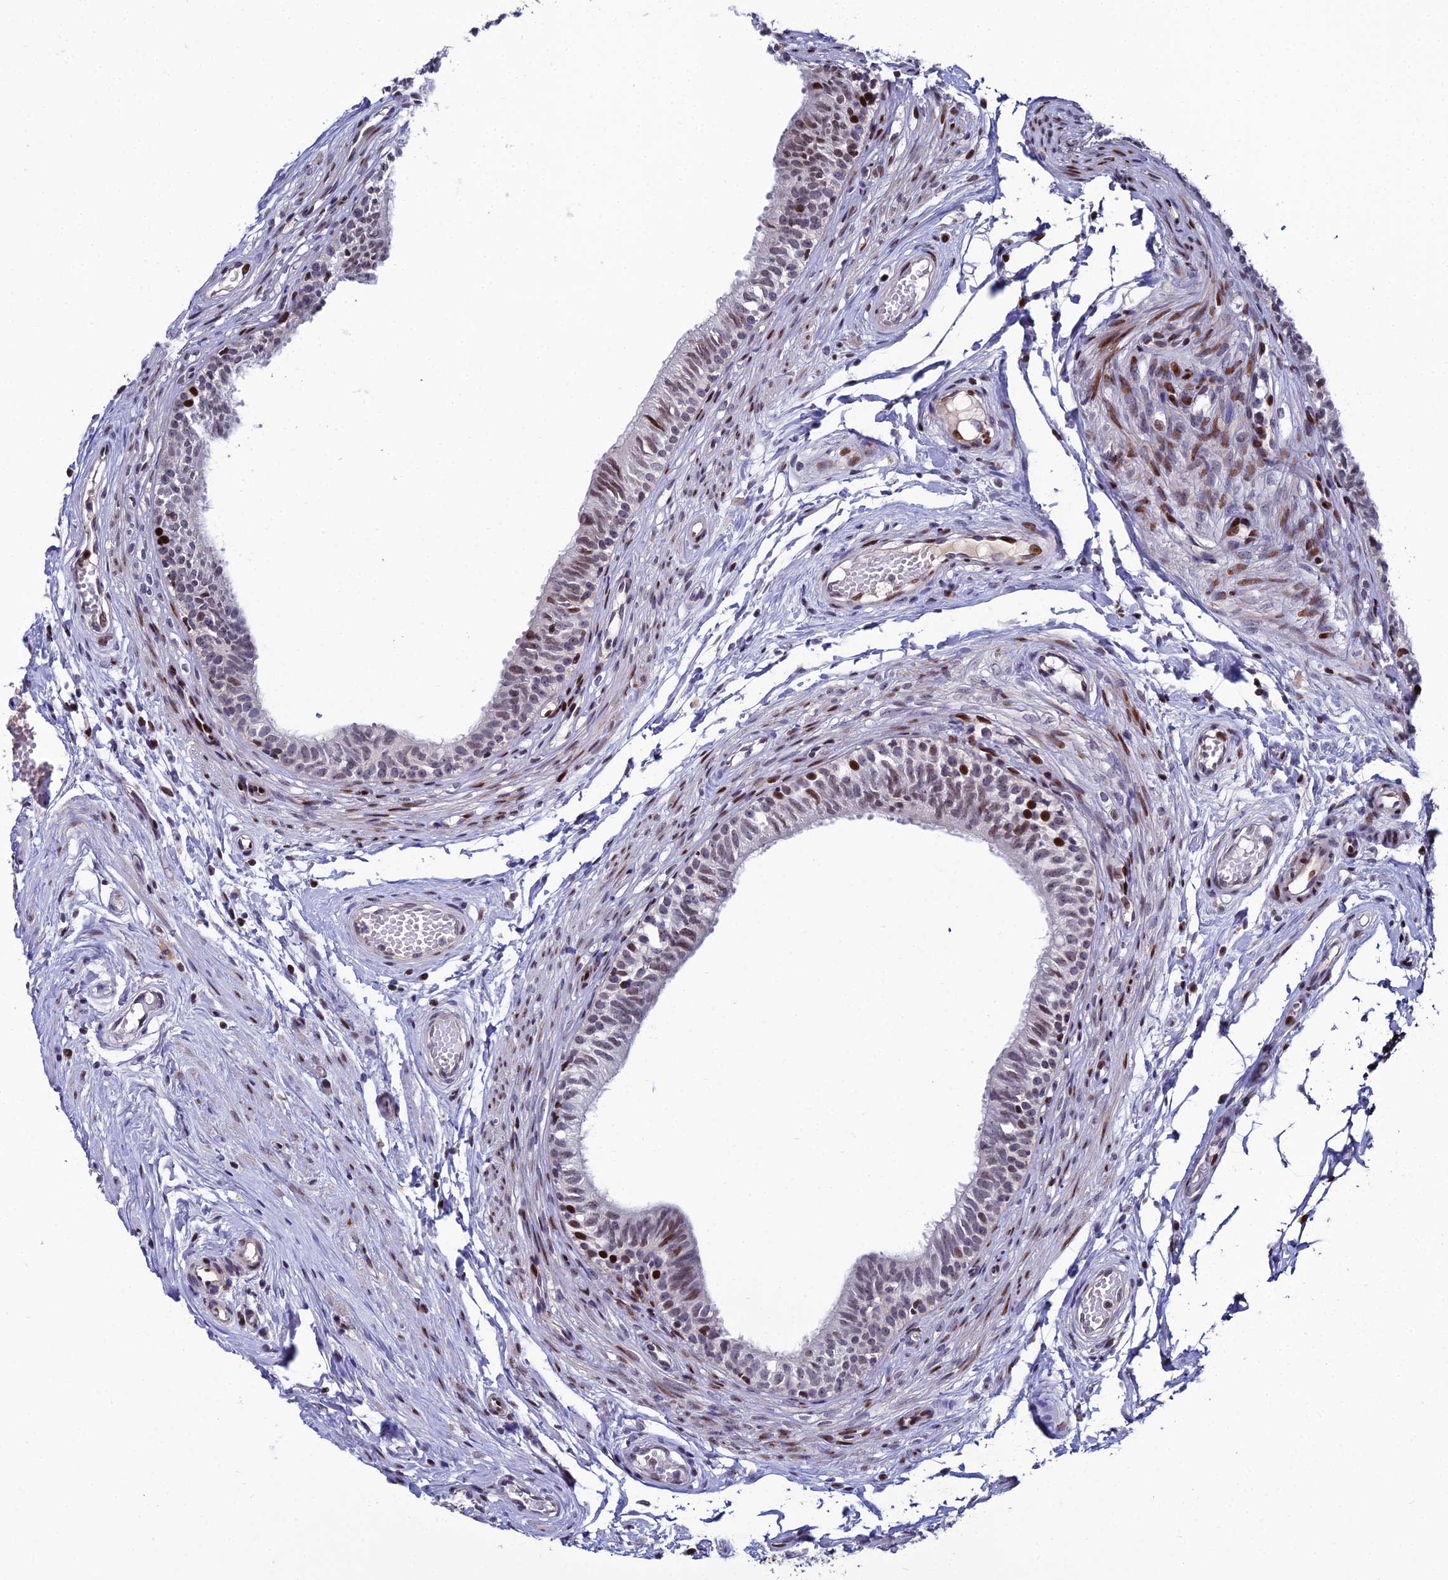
{"staining": {"intensity": "moderate", "quantity": "25%-75%", "location": "nuclear"}, "tissue": "epididymis", "cell_type": "Glandular cells", "image_type": "normal", "snomed": [{"axis": "morphology", "description": "Normal tissue, NOS"}, {"axis": "topography", "description": "Epididymis, spermatic cord, NOS"}], "caption": "Protein analysis of normal epididymis displays moderate nuclear expression in about 25%-75% of glandular cells. The staining was performed using DAB, with brown indicating positive protein expression. Nuclei are stained blue with hematoxylin.", "gene": "TAF9B", "patient": {"sex": "male", "age": 22}}